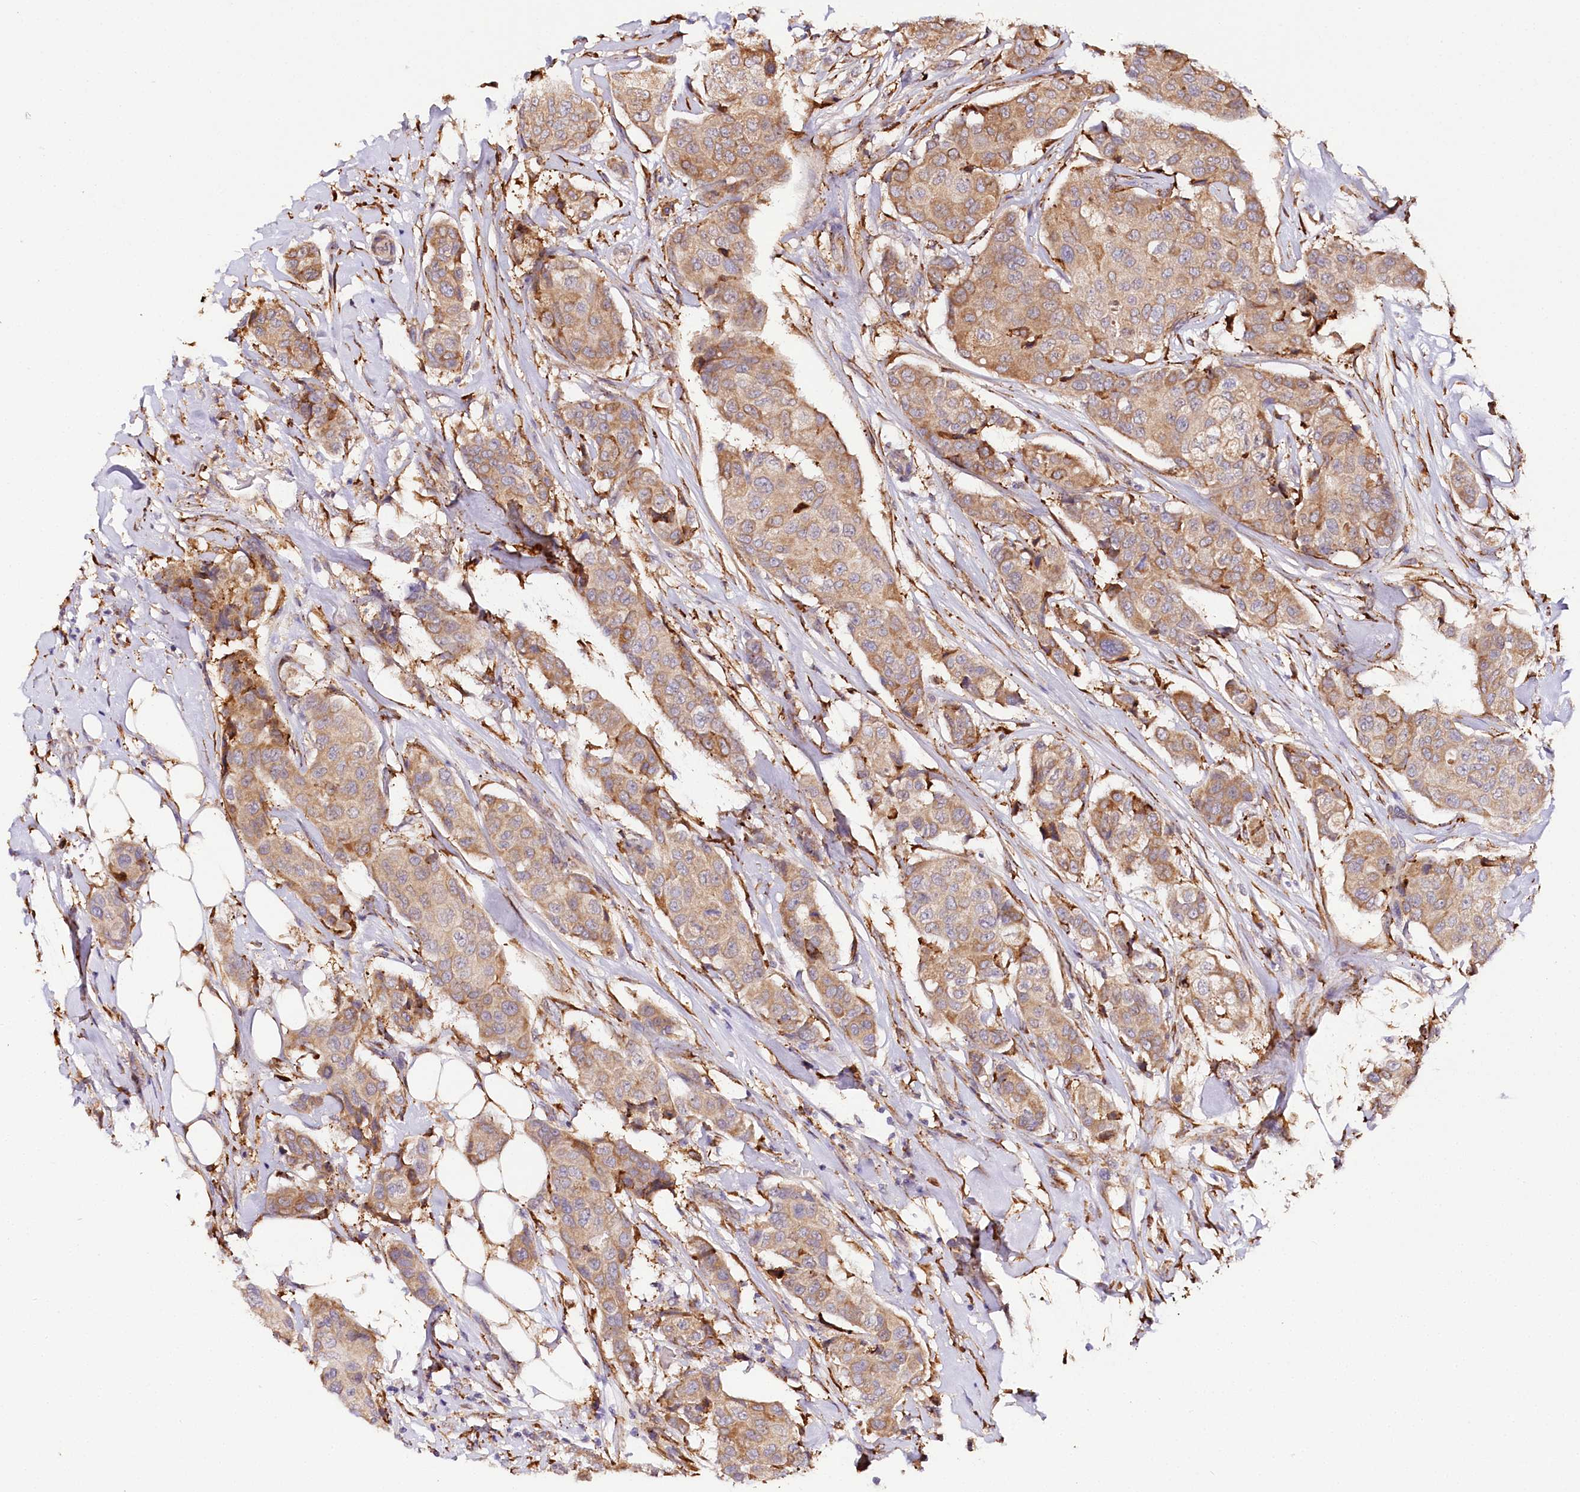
{"staining": {"intensity": "moderate", "quantity": ">75%", "location": "cytoplasmic/membranous"}, "tissue": "breast cancer", "cell_type": "Tumor cells", "image_type": "cancer", "snomed": [{"axis": "morphology", "description": "Duct carcinoma"}, {"axis": "topography", "description": "Breast"}], "caption": "An immunohistochemistry (IHC) micrograph of tumor tissue is shown. Protein staining in brown shows moderate cytoplasmic/membranous positivity in infiltrating ductal carcinoma (breast) within tumor cells.", "gene": "VEGFA", "patient": {"sex": "female", "age": 80}}